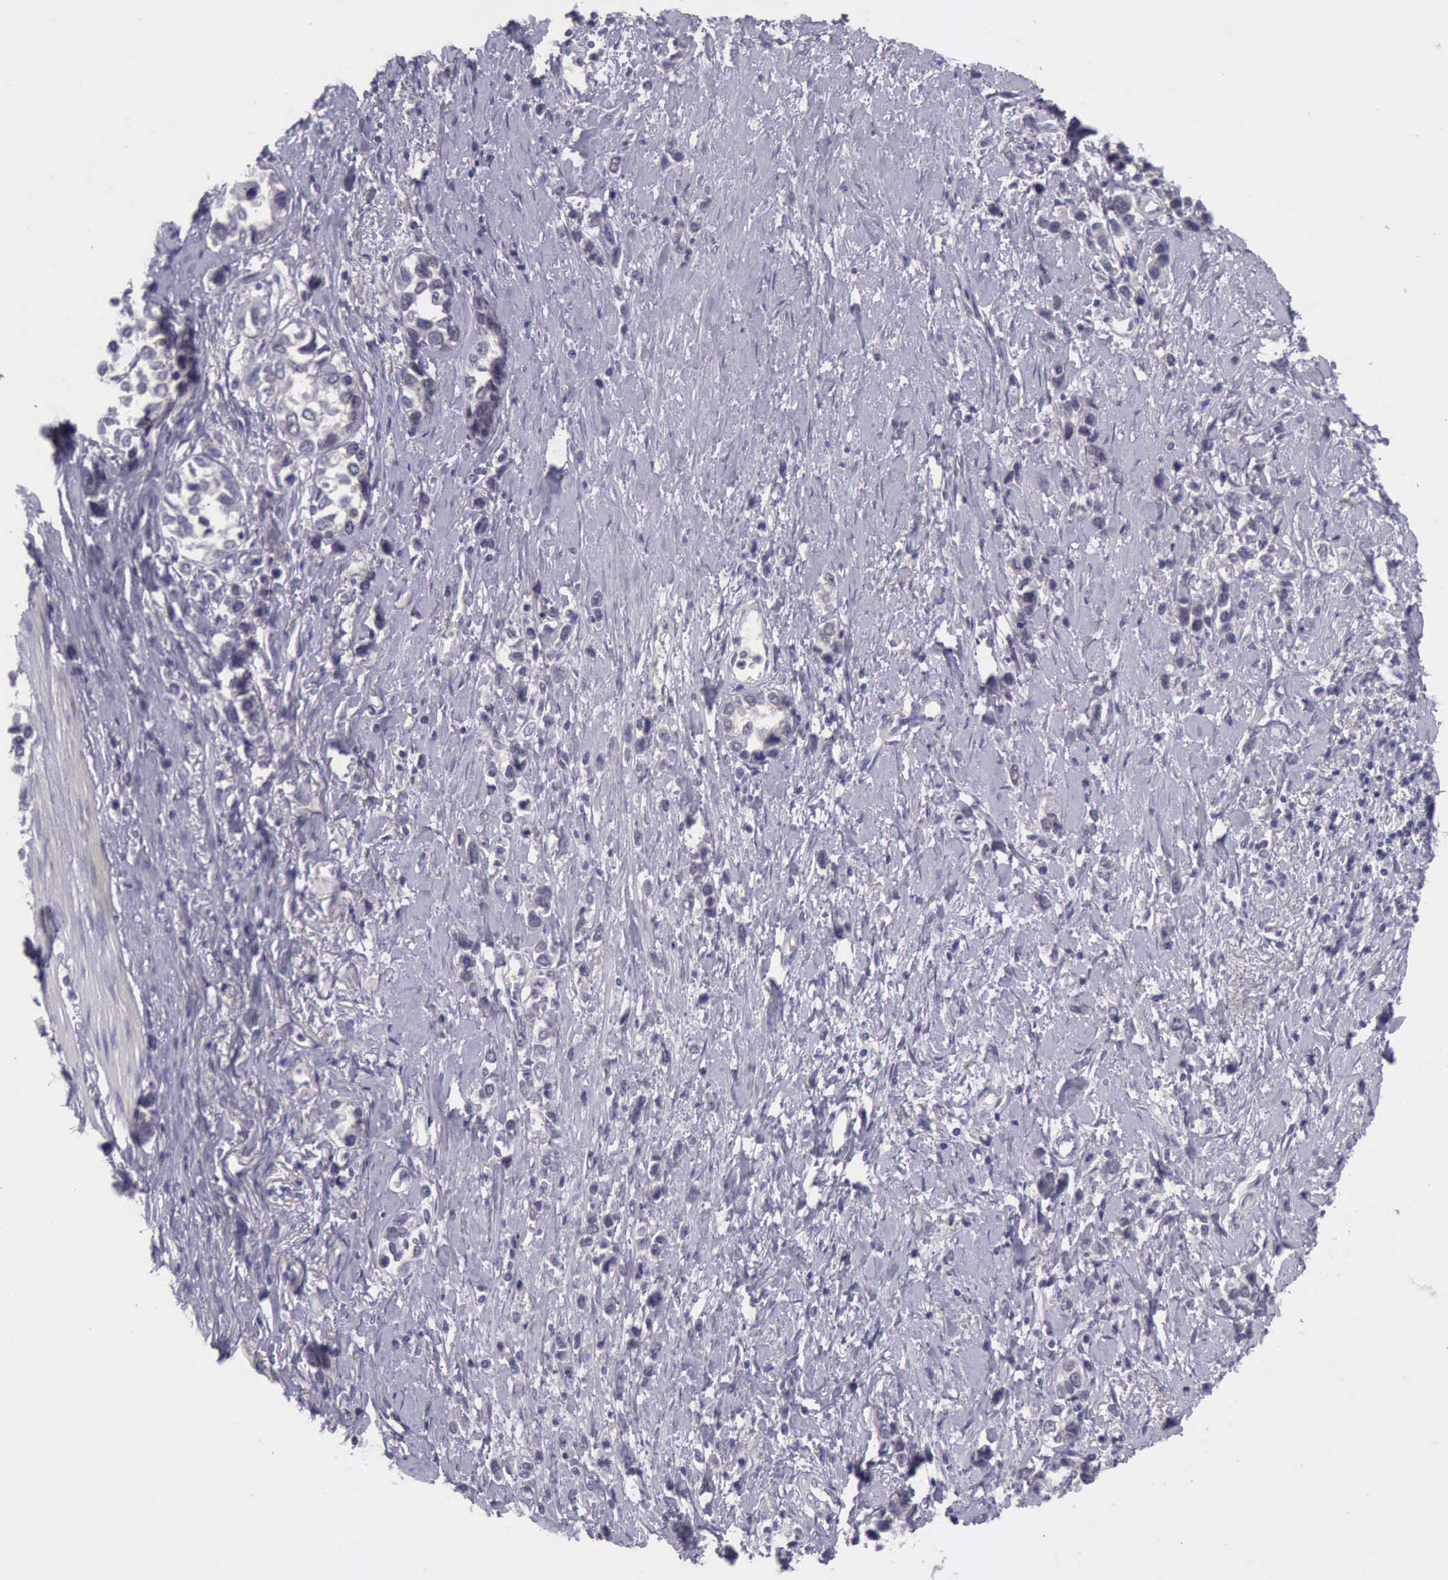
{"staining": {"intensity": "negative", "quantity": "none", "location": "none"}, "tissue": "stomach cancer", "cell_type": "Tumor cells", "image_type": "cancer", "snomed": [{"axis": "morphology", "description": "Adenocarcinoma, NOS"}, {"axis": "topography", "description": "Stomach, upper"}], "caption": "Immunohistochemistry of human stomach cancer (adenocarcinoma) demonstrates no expression in tumor cells. (DAB (3,3'-diaminobenzidine) immunohistochemistry, high magnification).", "gene": "ARNT2", "patient": {"sex": "male", "age": 76}}